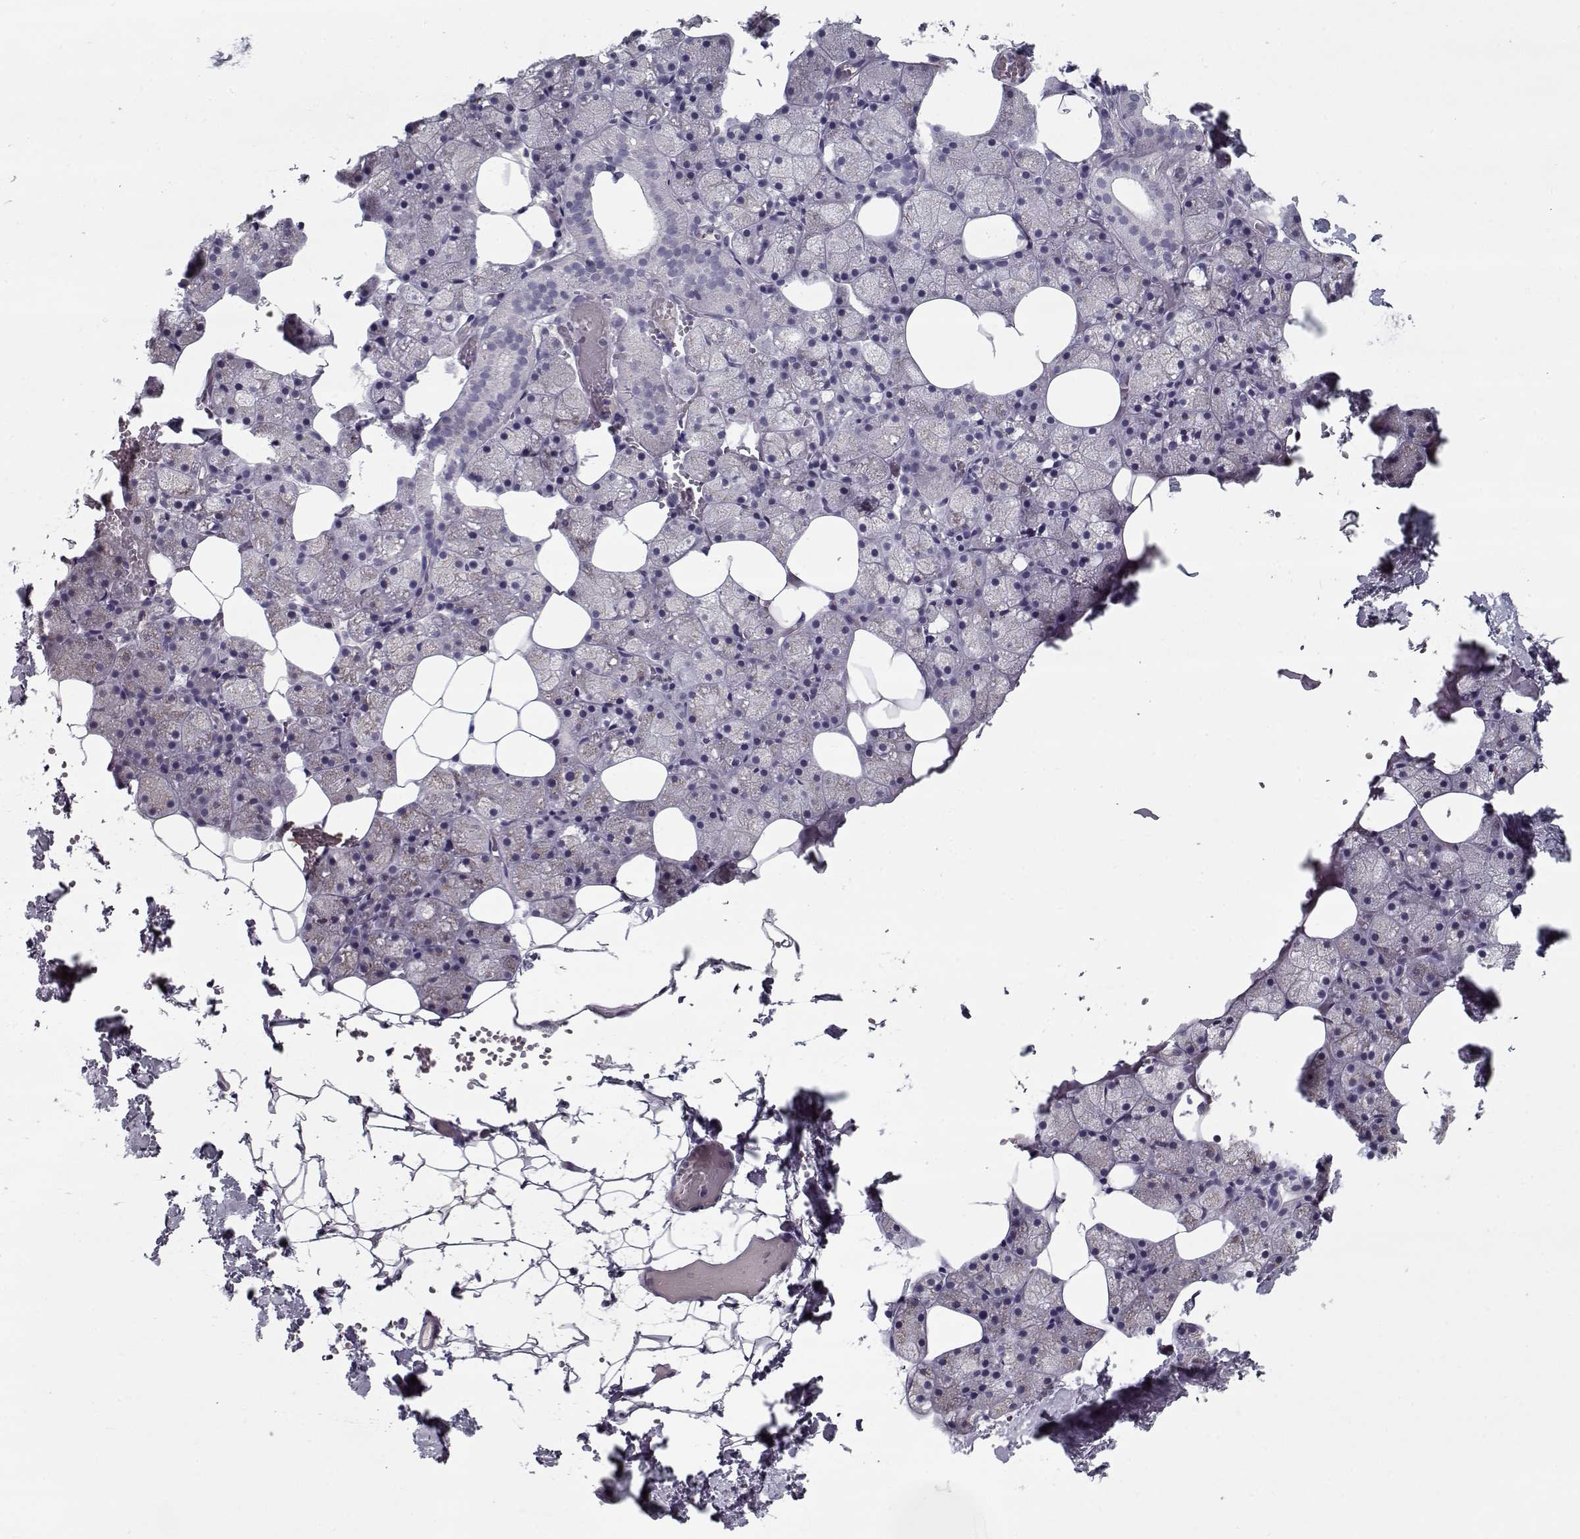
{"staining": {"intensity": "negative", "quantity": "none", "location": "none"}, "tissue": "salivary gland", "cell_type": "Glandular cells", "image_type": "normal", "snomed": [{"axis": "morphology", "description": "Normal tissue, NOS"}, {"axis": "topography", "description": "Salivary gland"}], "caption": "The histopathology image shows no significant positivity in glandular cells of salivary gland. (Stains: DAB (3,3'-diaminobenzidine) immunohistochemistry with hematoxylin counter stain, Microscopy: brightfield microscopy at high magnification).", "gene": "SPACA9", "patient": {"sex": "male", "age": 38}}